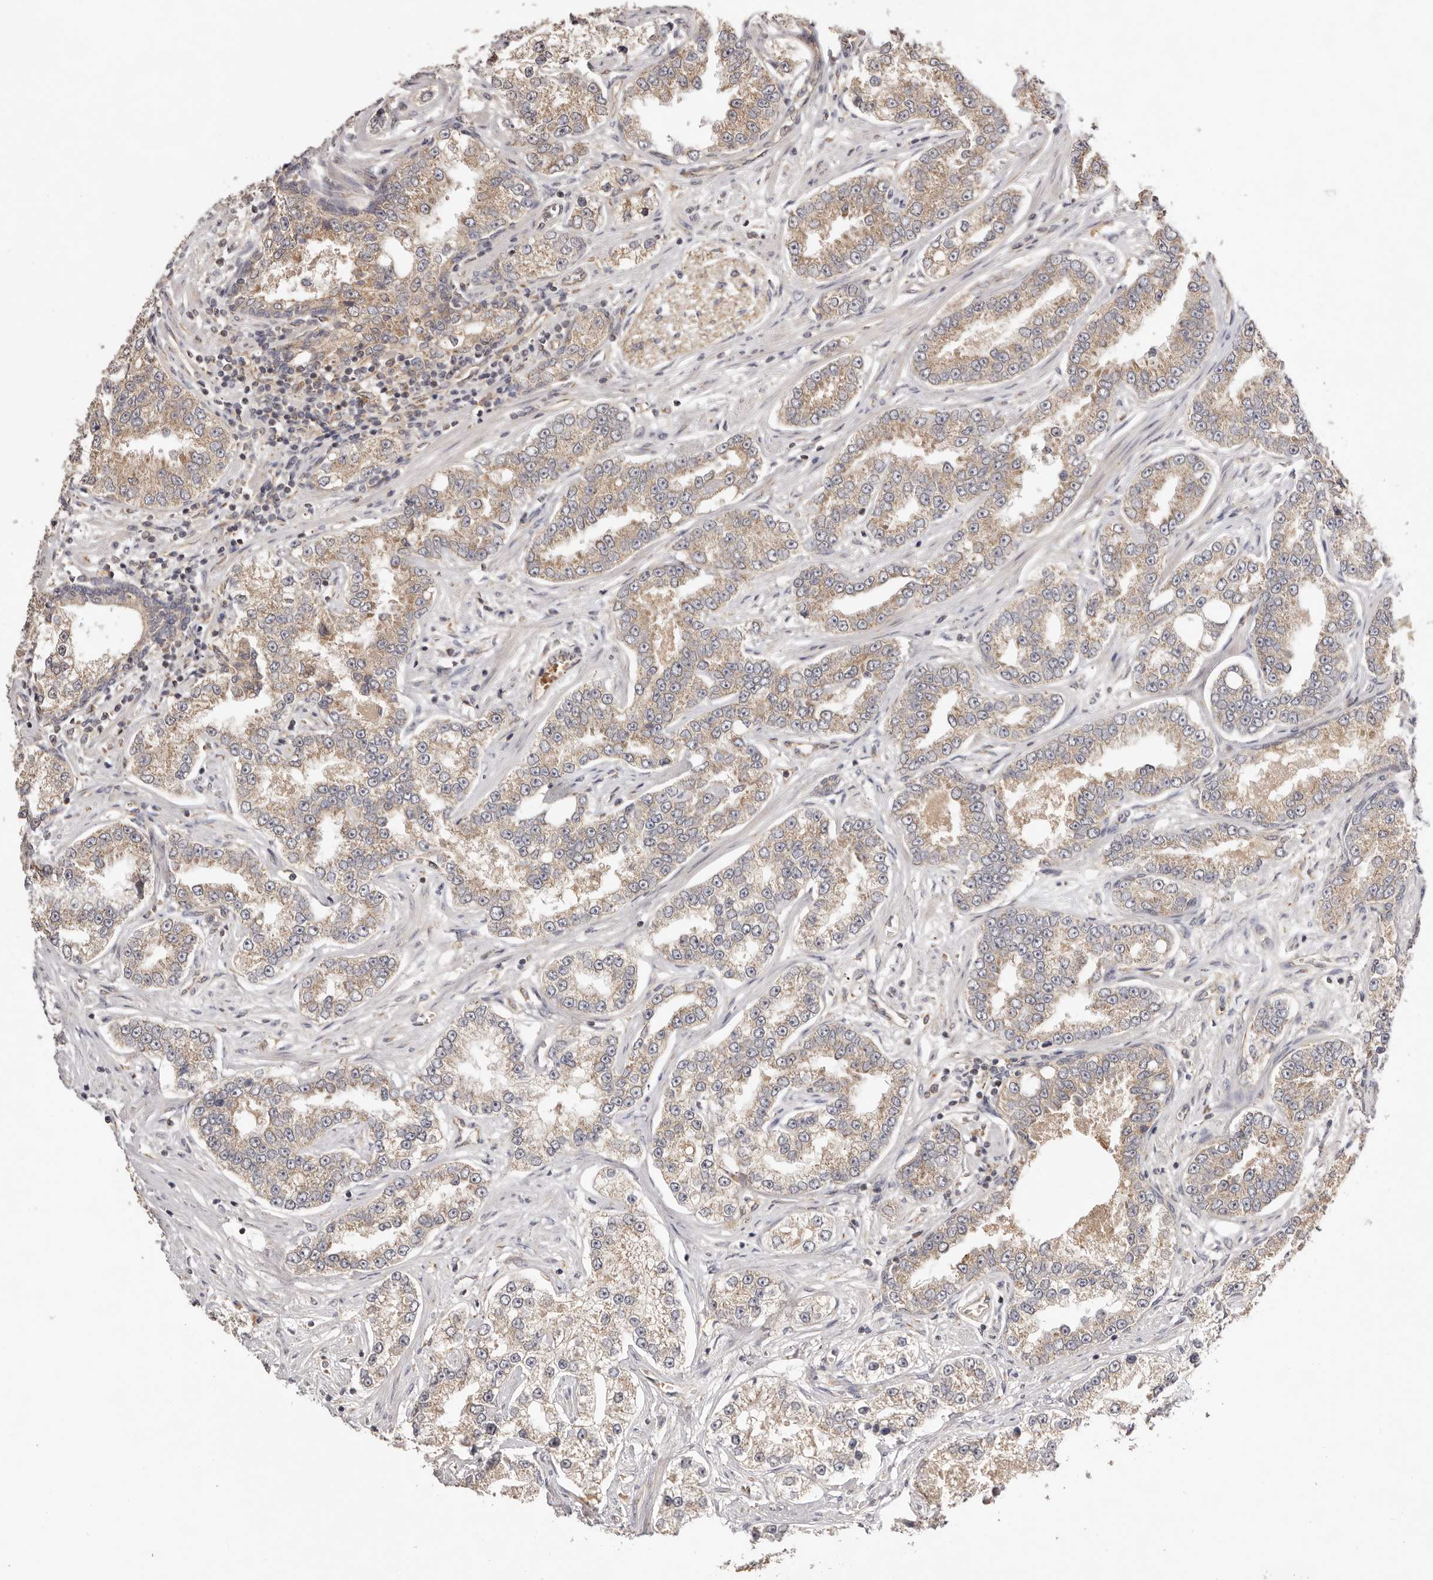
{"staining": {"intensity": "weak", "quantity": ">75%", "location": "cytoplasmic/membranous"}, "tissue": "prostate cancer", "cell_type": "Tumor cells", "image_type": "cancer", "snomed": [{"axis": "morphology", "description": "Normal tissue, NOS"}, {"axis": "morphology", "description": "Adenocarcinoma, High grade"}, {"axis": "topography", "description": "Prostate"}], "caption": "High-power microscopy captured an immunohistochemistry (IHC) image of prostate cancer, revealing weak cytoplasmic/membranous staining in approximately >75% of tumor cells. Immunohistochemistry stains the protein in brown and the nuclei are stained blue.", "gene": "UBR2", "patient": {"sex": "male", "age": 83}}